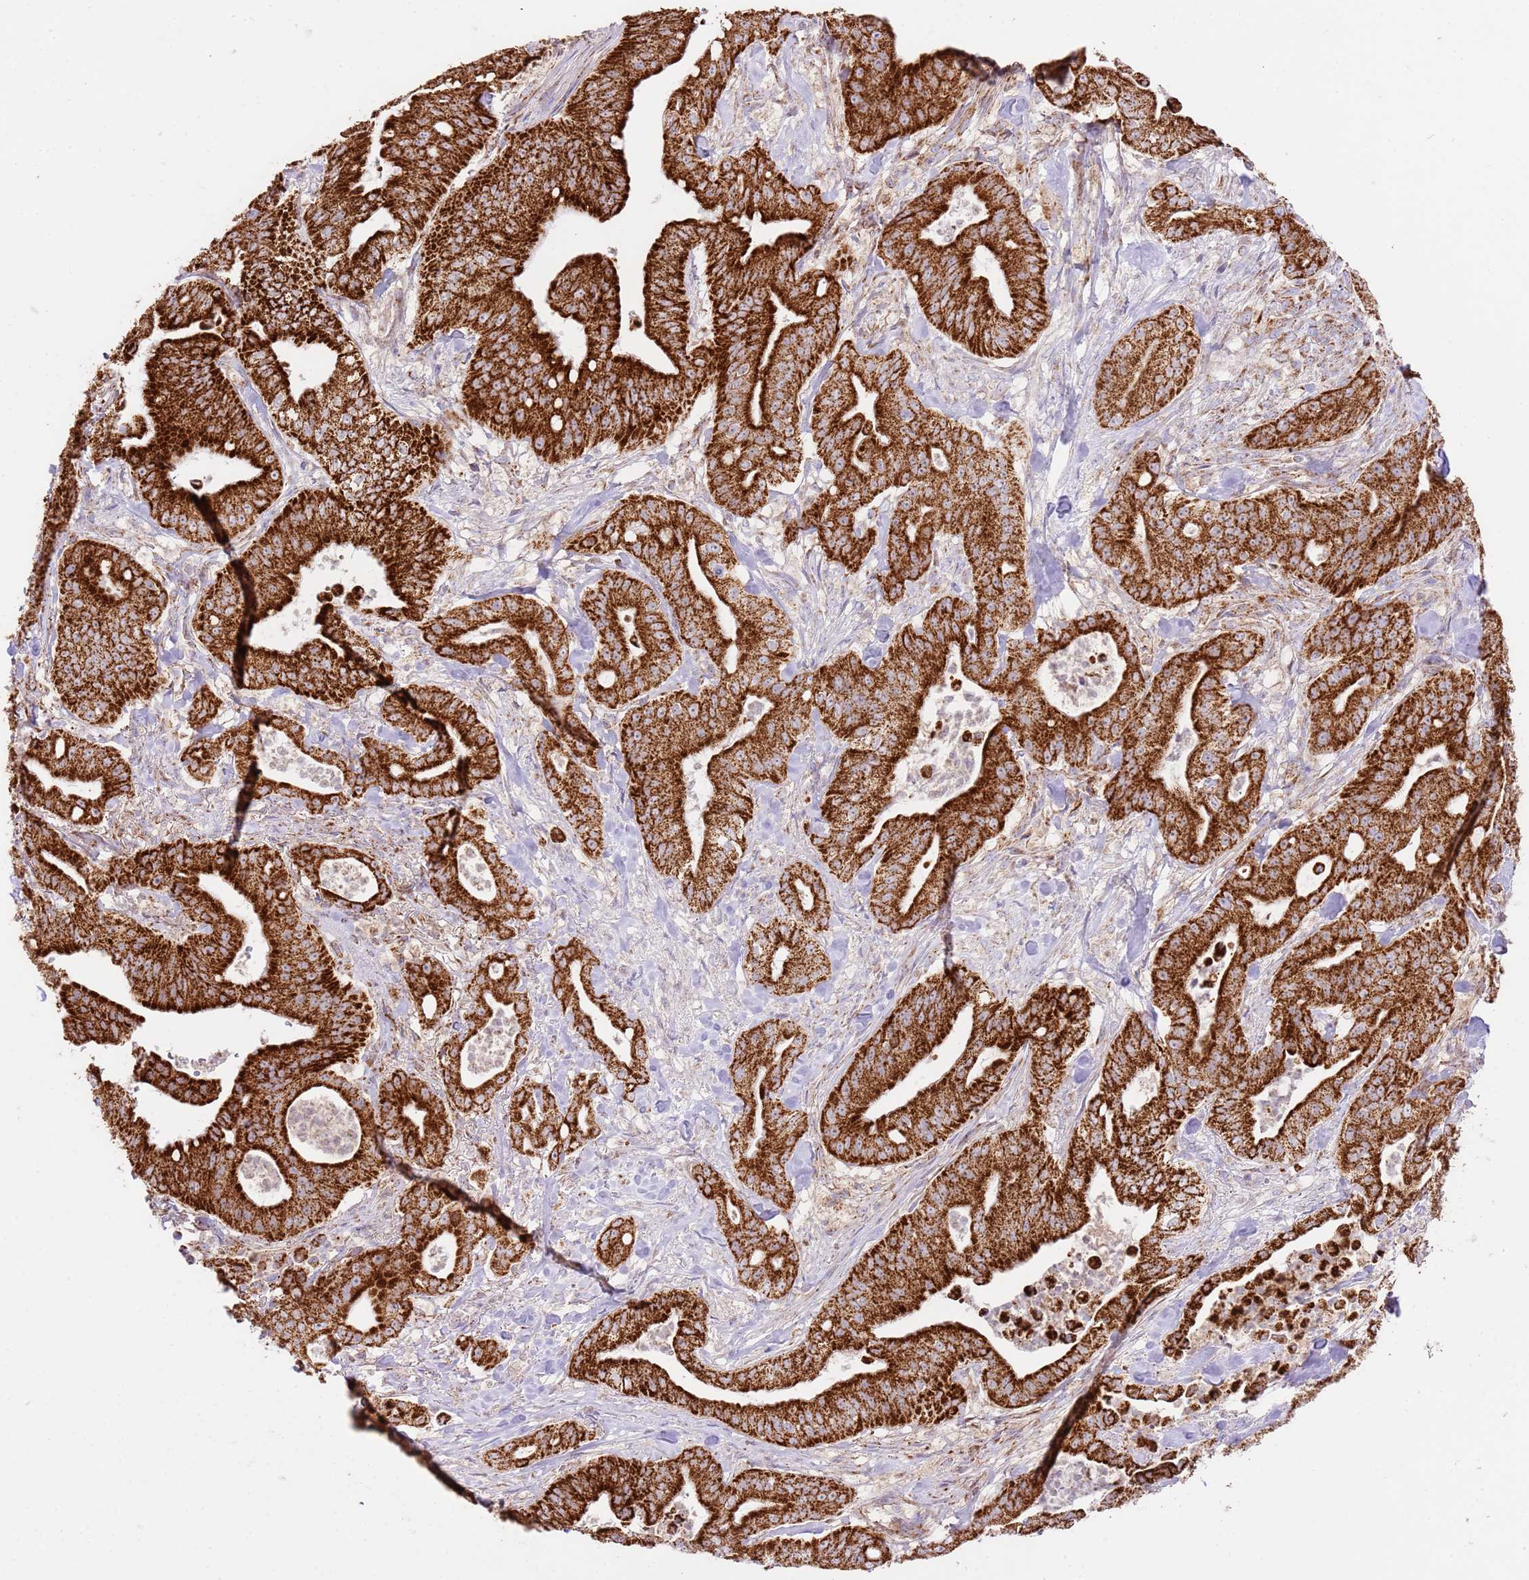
{"staining": {"intensity": "strong", "quantity": ">75%", "location": "cytoplasmic/membranous"}, "tissue": "pancreatic cancer", "cell_type": "Tumor cells", "image_type": "cancer", "snomed": [{"axis": "morphology", "description": "Adenocarcinoma, NOS"}, {"axis": "topography", "description": "Pancreas"}], "caption": "This is an image of immunohistochemistry (IHC) staining of pancreatic adenocarcinoma, which shows strong expression in the cytoplasmic/membranous of tumor cells.", "gene": "ZBTB39", "patient": {"sex": "male", "age": 71}}